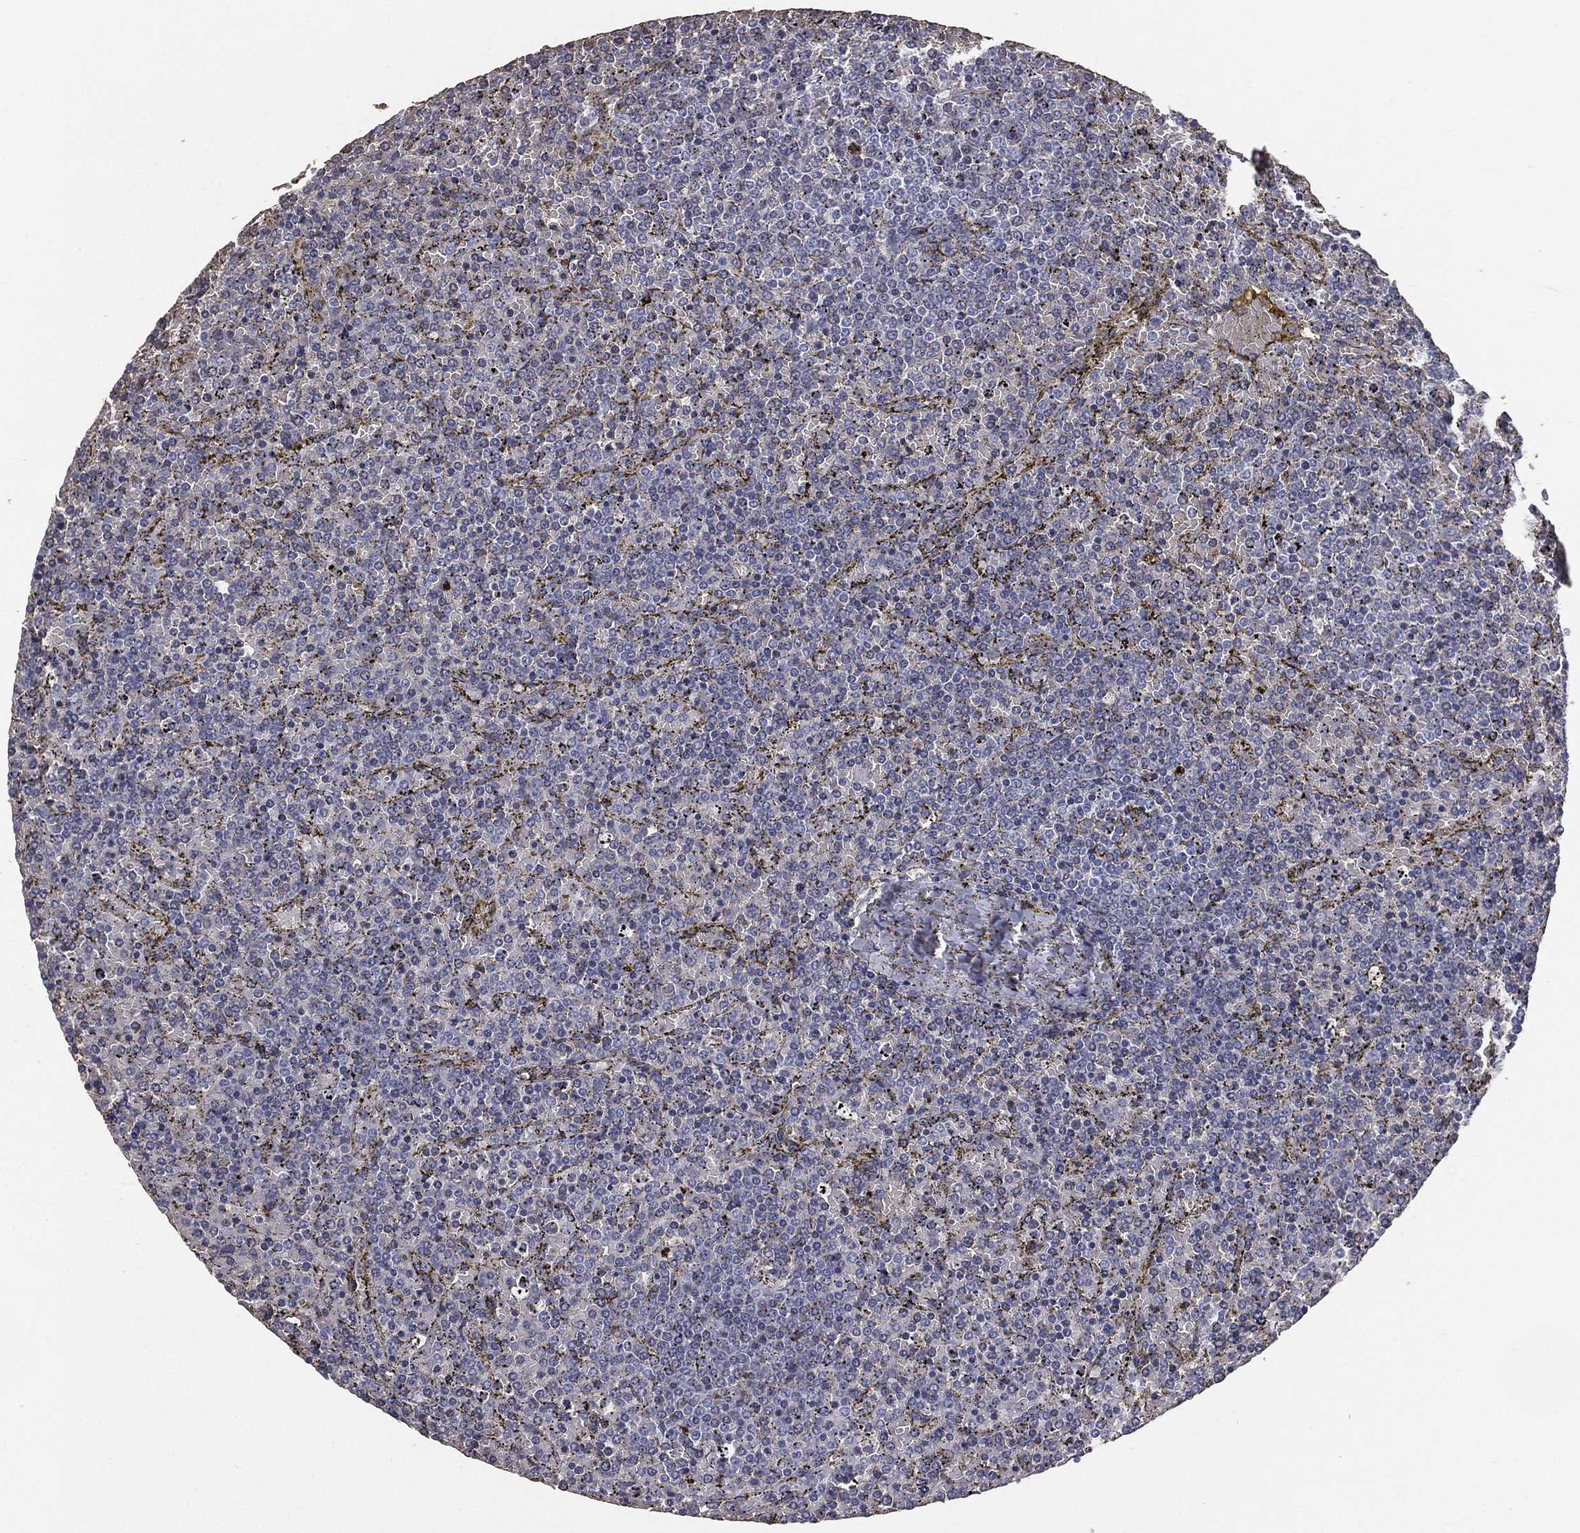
{"staining": {"intensity": "negative", "quantity": "none", "location": "none"}, "tissue": "lymphoma", "cell_type": "Tumor cells", "image_type": "cancer", "snomed": [{"axis": "morphology", "description": "Malignant lymphoma, non-Hodgkin's type, Low grade"}, {"axis": "topography", "description": "Spleen"}], "caption": "DAB immunohistochemical staining of human malignant lymphoma, non-Hodgkin's type (low-grade) exhibits no significant staining in tumor cells. Brightfield microscopy of immunohistochemistry (IHC) stained with DAB (3,3'-diaminobenzidine) (brown) and hematoxylin (blue), captured at high magnification.", "gene": "ESX1", "patient": {"sex": "female", "age": 77}}